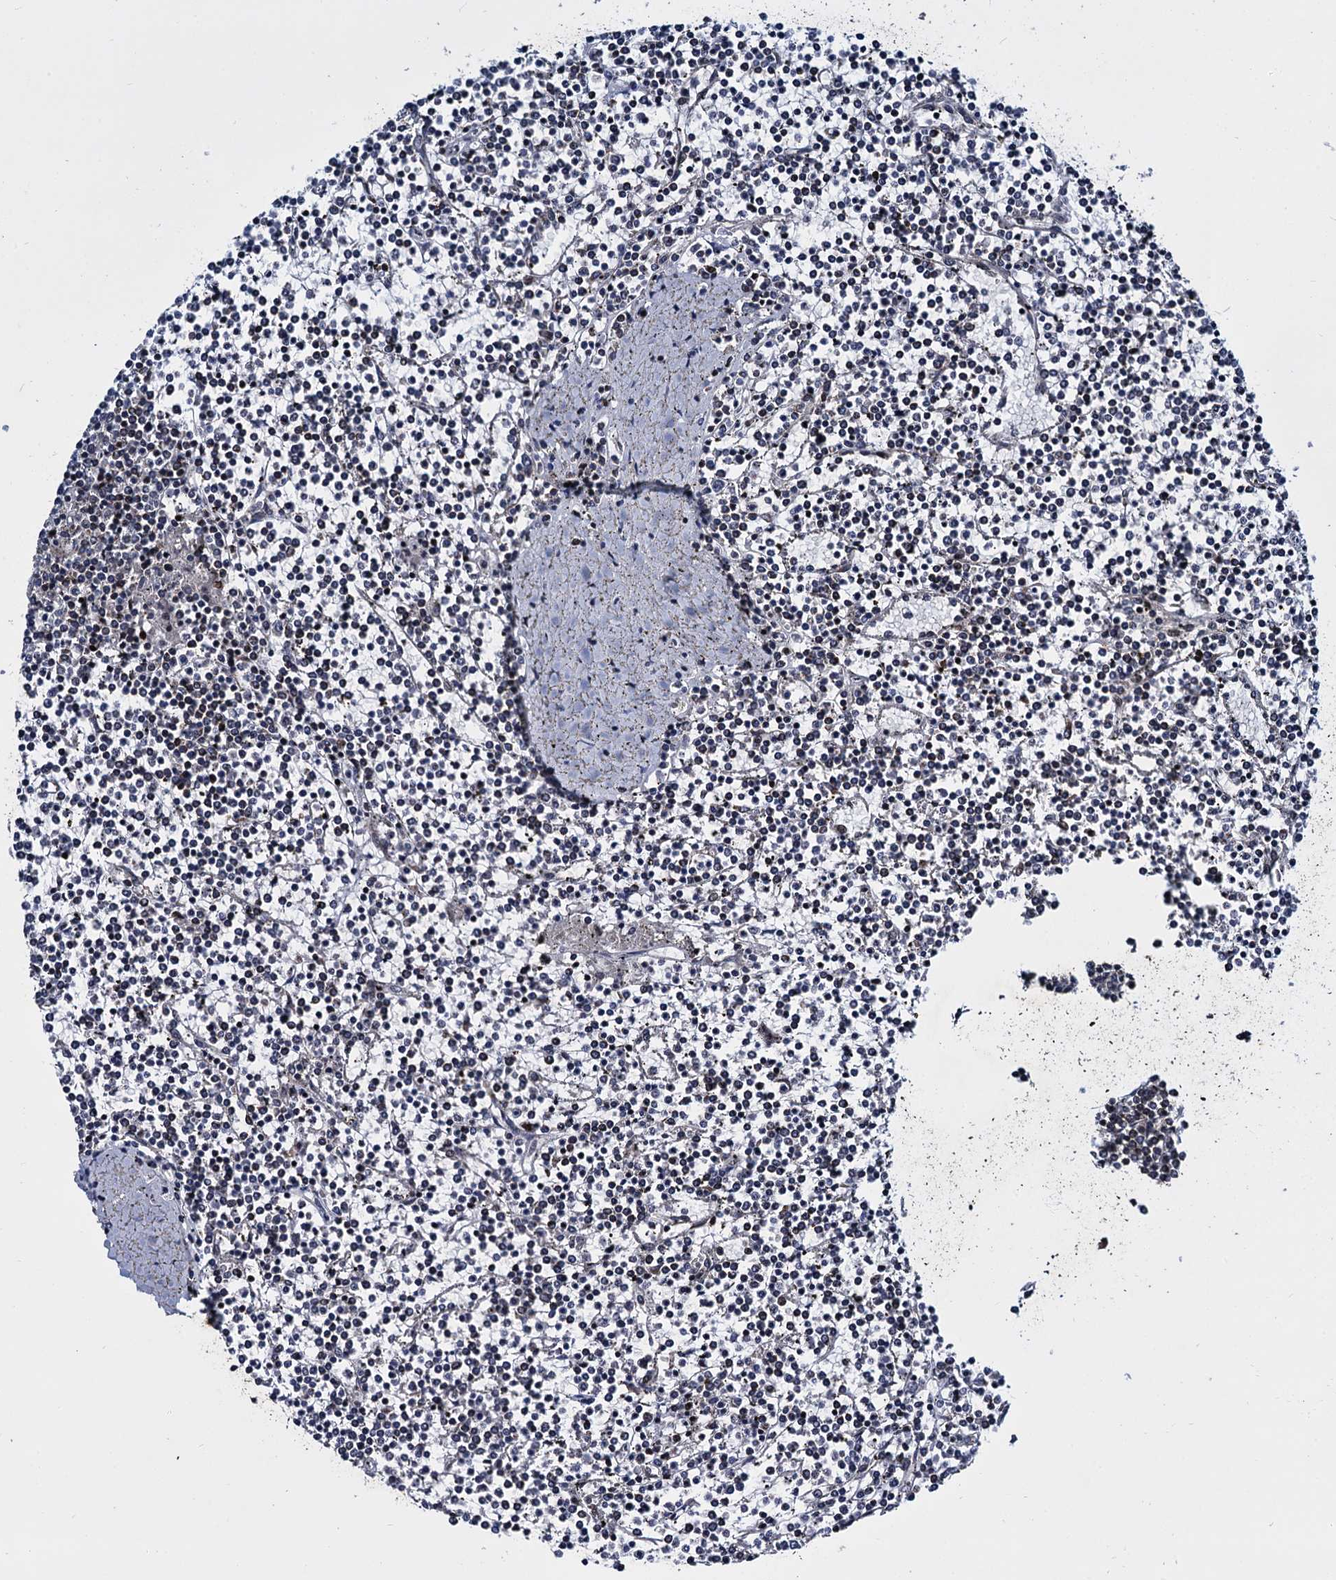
{"staining": {"intensity": "negative", "quantity": "none", "location": "none"}, "tissue": "lymphoma", "cell_type": "Tumor cells", "image_type": "cancer", "snomed": [{"axis": "morphology", "description": "Malignant lymphoma, non-Hodgkin's type, Low grade"}, {"axis": "topography", "description": "Spleen"}], "caption": "High magnification brightfield microscopy of lymphoma stained with DAB (3,3'-diaminobenzidine) (brown) and counterstained with hematoxylin (blue): tumor cells show no significant staining. The staining is performed using DAB (3,3'-diaminobenzidine) brown chromogen with nuclei counter-stained in using hematoxylin.", "gene": "ARHGAP42", "patient": {"sex": "female", "age": 19}}